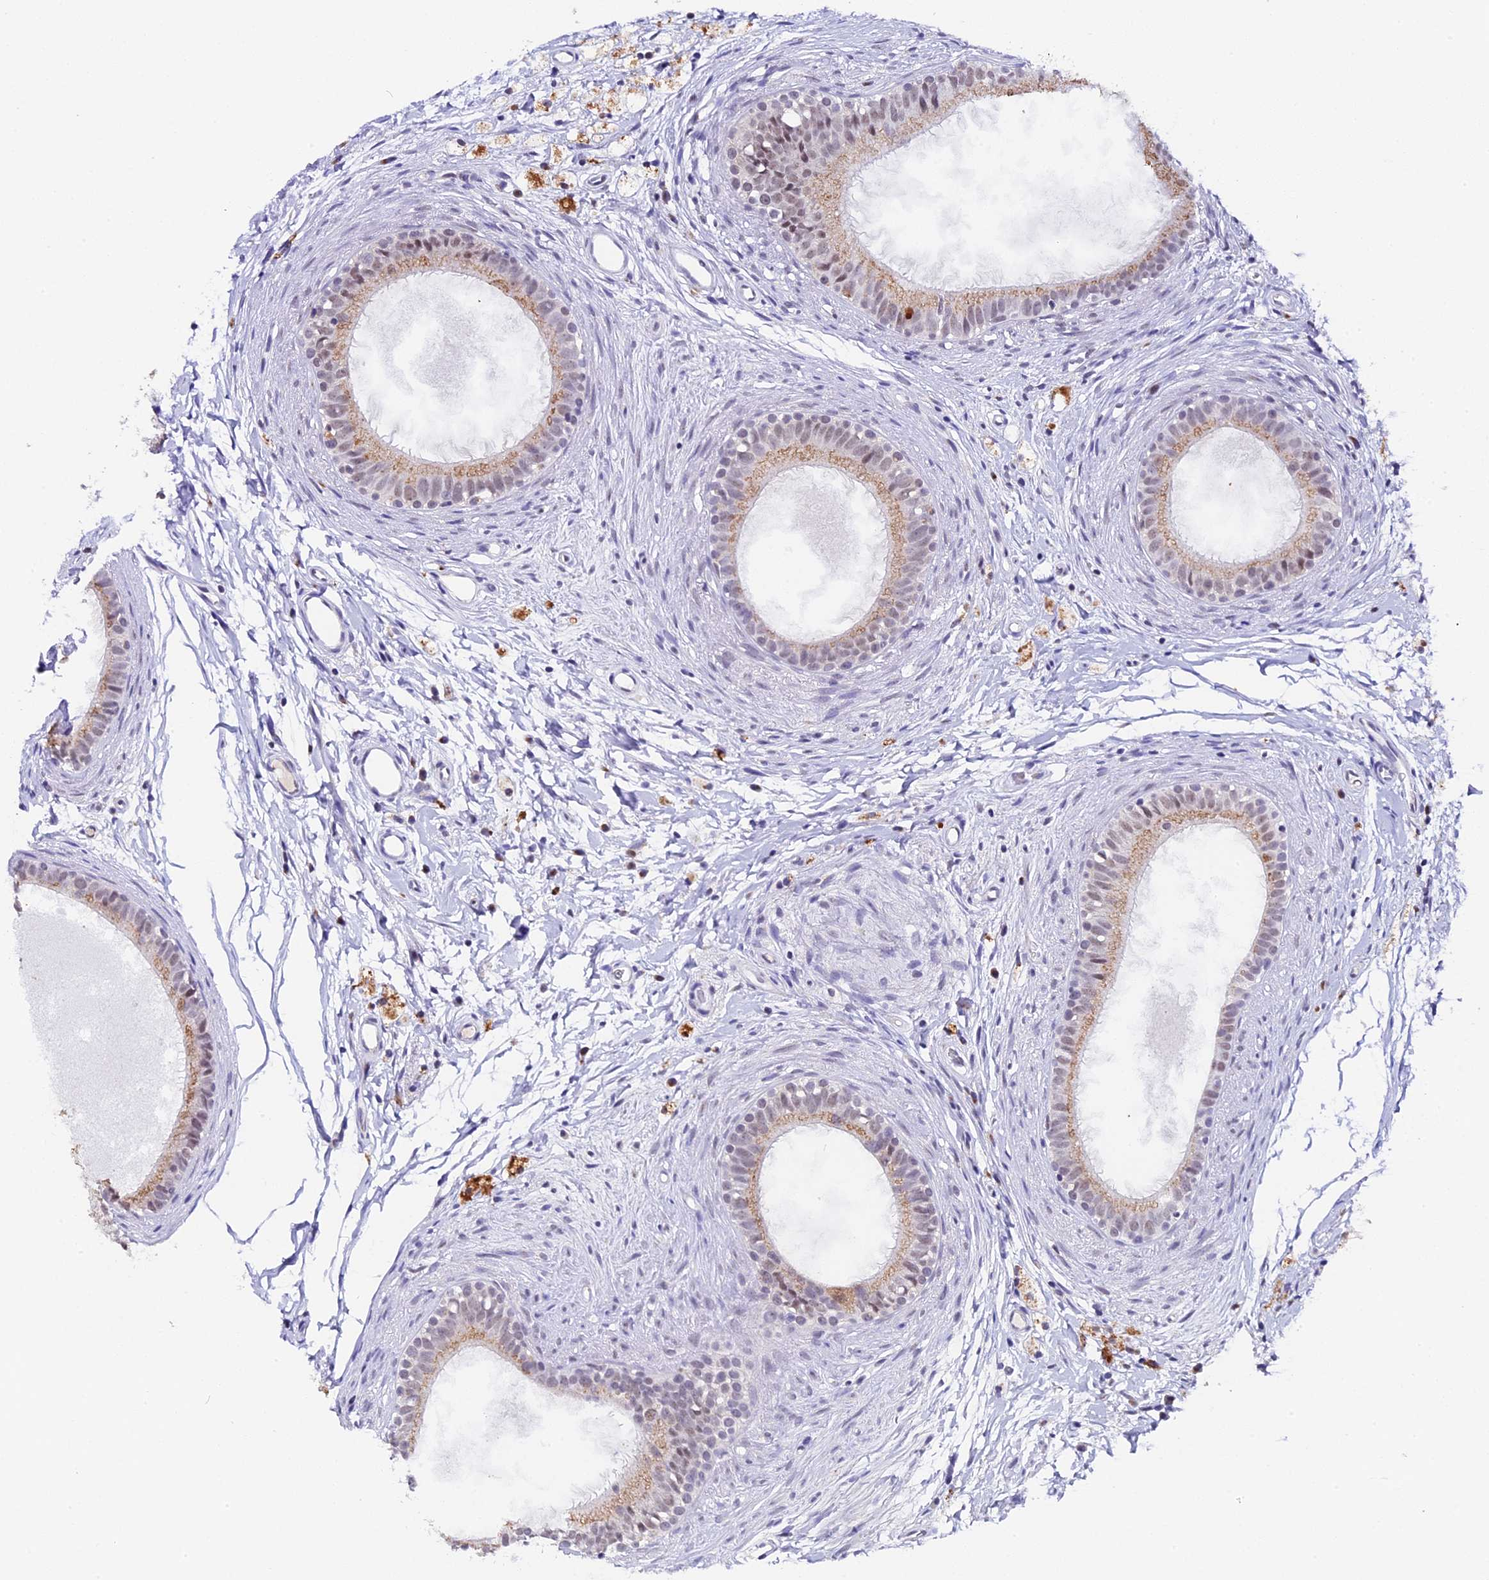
{"staining": {"intensity": "moderate", "quantity": "<25%", "location": "cytoplasmic/membranous"}, "tissue": "epididymis", "cell_type": "Glandular cells", "image_type": "normal", "snomed": [{"axis": "morphology", "description": "Normal tissue, NOS"}, {"axis": "topography", "description": "Epididymis"}], "caption": "DAB (3,3'-diaminobenzidine) immunohistochemical staining of unremarkable epididymis displays moderate cytoplasmic/membranous protein positivity in approximately <25% of glandular cells.", "gene": "NCBP1", "patient": {"sex": "male", "age": 80}}